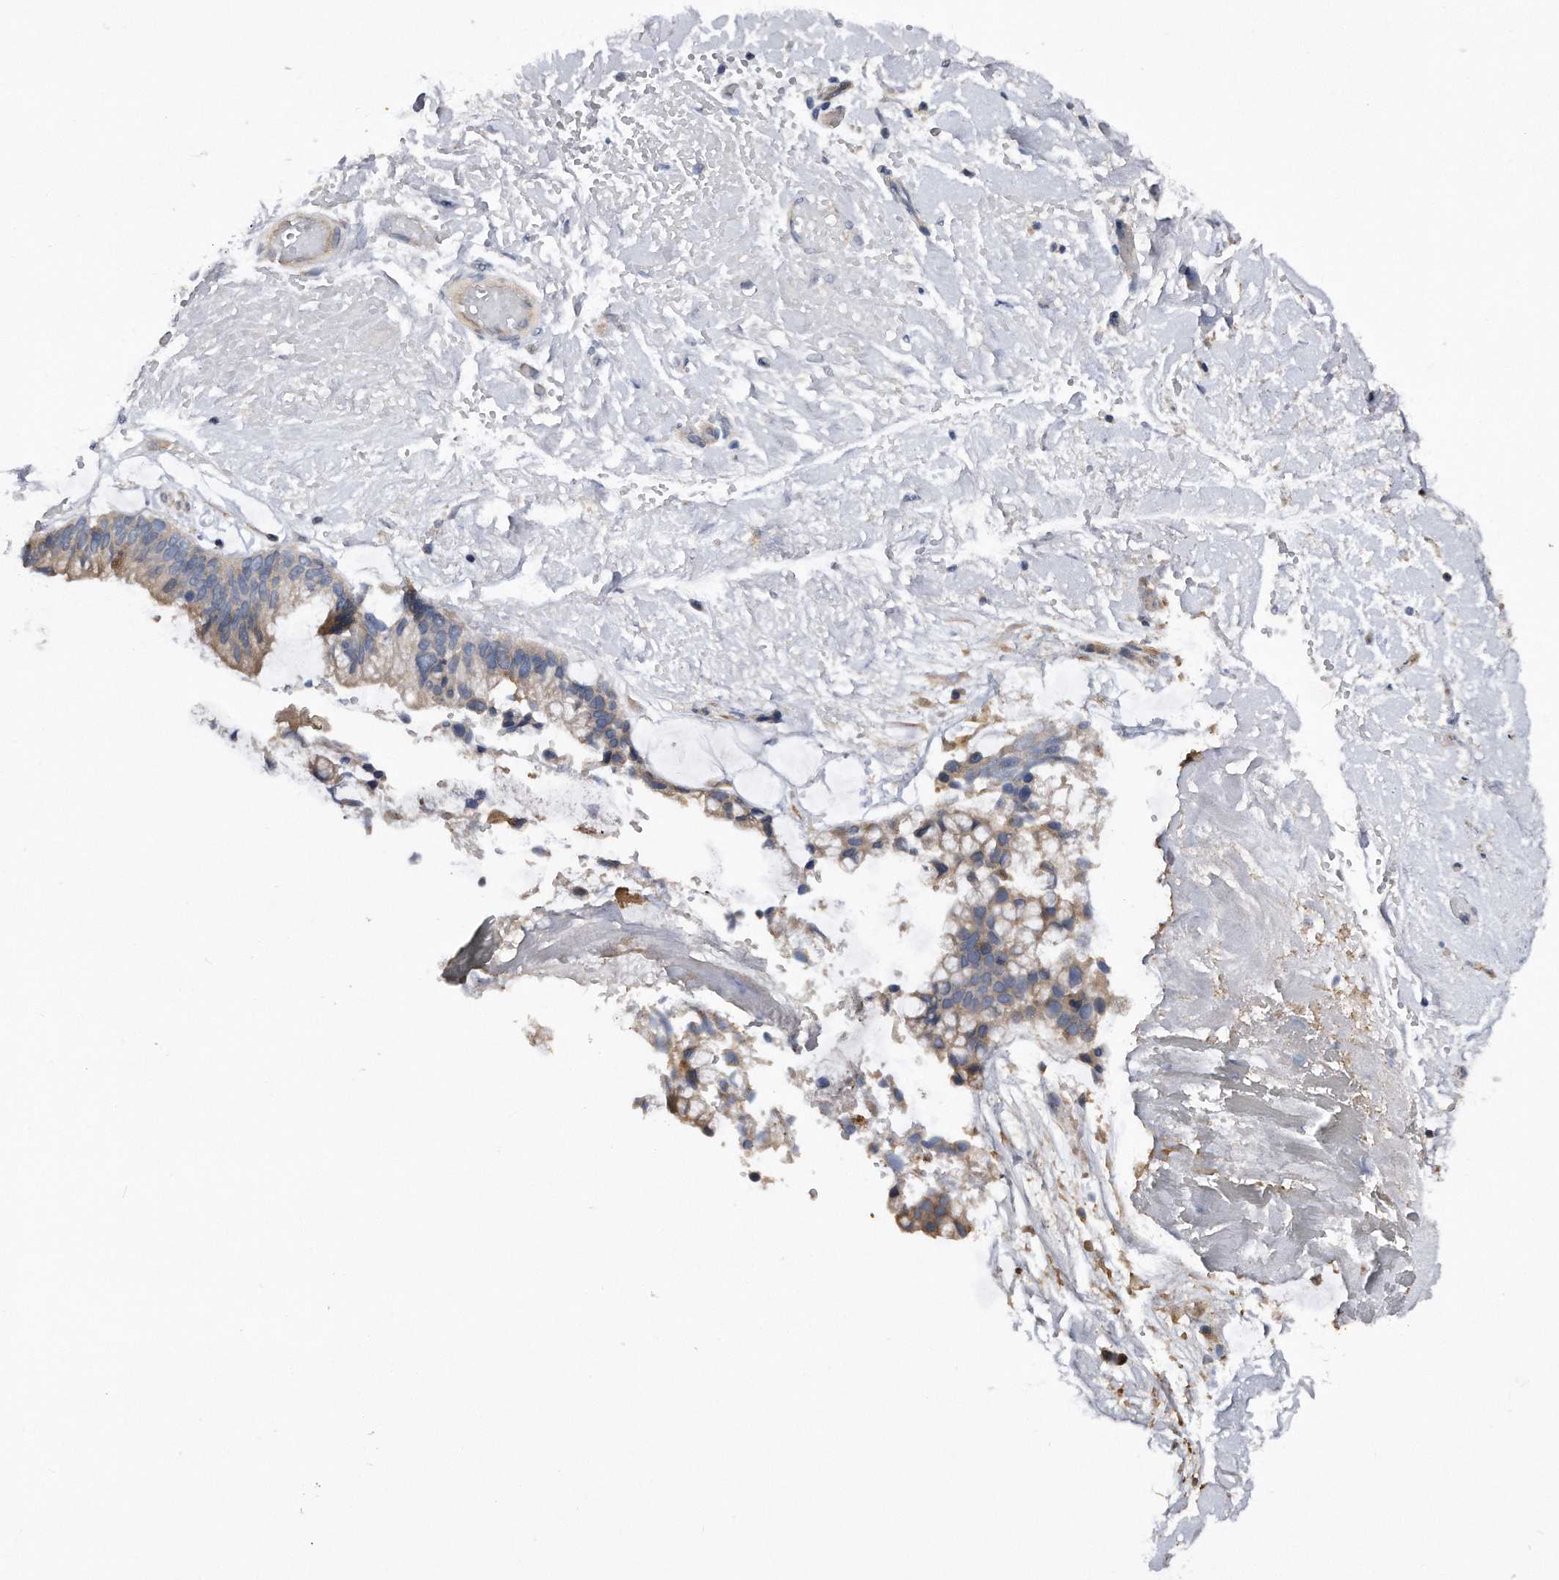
{"staining": {"intensity": "weak", "quantity": "<25%", "location": "cytoplasmic/membranous"}, "tissue": "ovarian cancer", "cell_type": "Tumor cells", "image_type": "cancer", "snomed": [{"axis": "morphology", "description": "Cystadenocarcinoma, mucinous, NOS"}, {"axis": "topography", "description": "Ovary"}], "caption": "This image is of ovarian mucinous cystadenocarcinoma stained with immunohistochemistry to label a protein in brown with the nuclei are counter-stained blue. There is no staining in tumor cells.", "gene": "KCND3", "patient": {"sex": "female", "age": 39}}